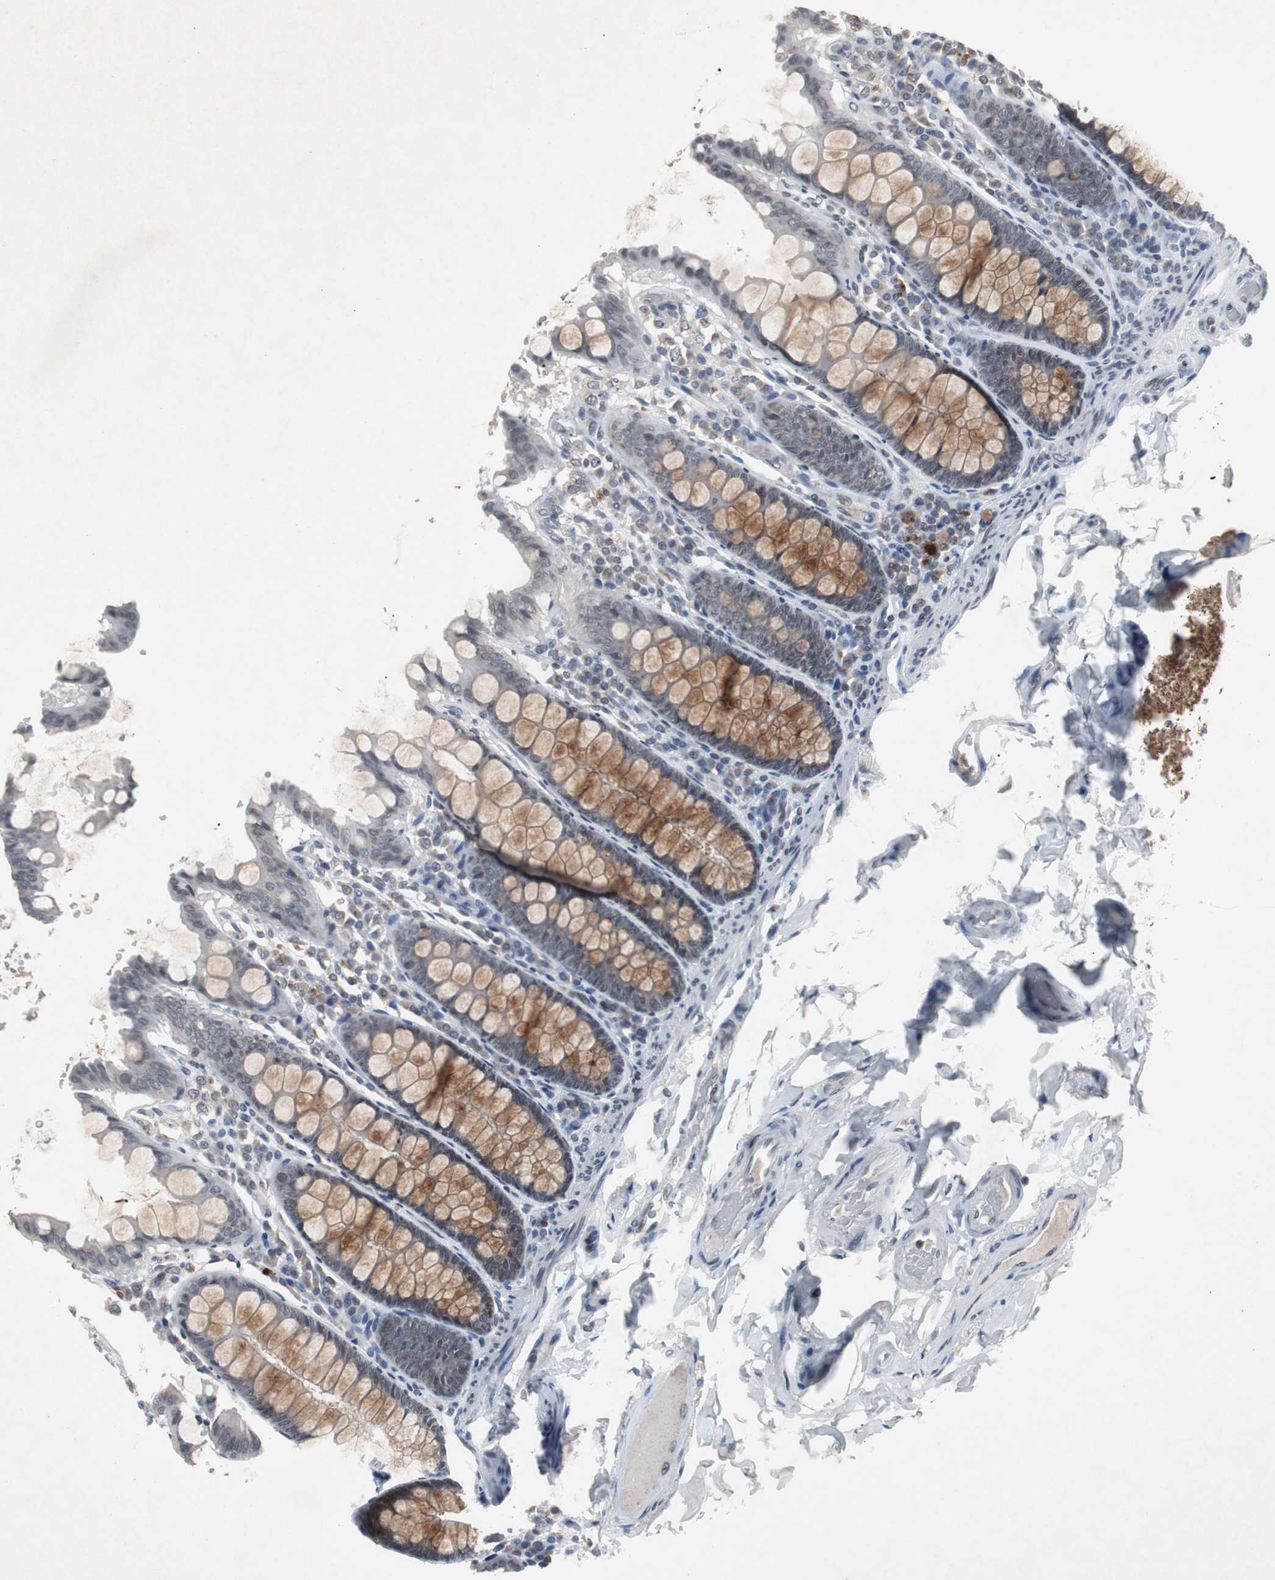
{"staining": {"intensity": "weak", "quantity": ">75%", "location": "cytoplasmic/membranous"}, "tissue": "colon", "cell_type": "Endothelial cells", "image_type": "normal", "snomed": [{"axis": "morphology", "description": "Normal tissue, NOS"}, {"axis": "topography", "description": "Colon"}], "caption": "A brown stain highlights weak cytoplasmic/membranous positivity of a protein in endothelial cells of benign colon.", "gene": "ZNF396", "patient": {"sex": "female", "age": 61}}